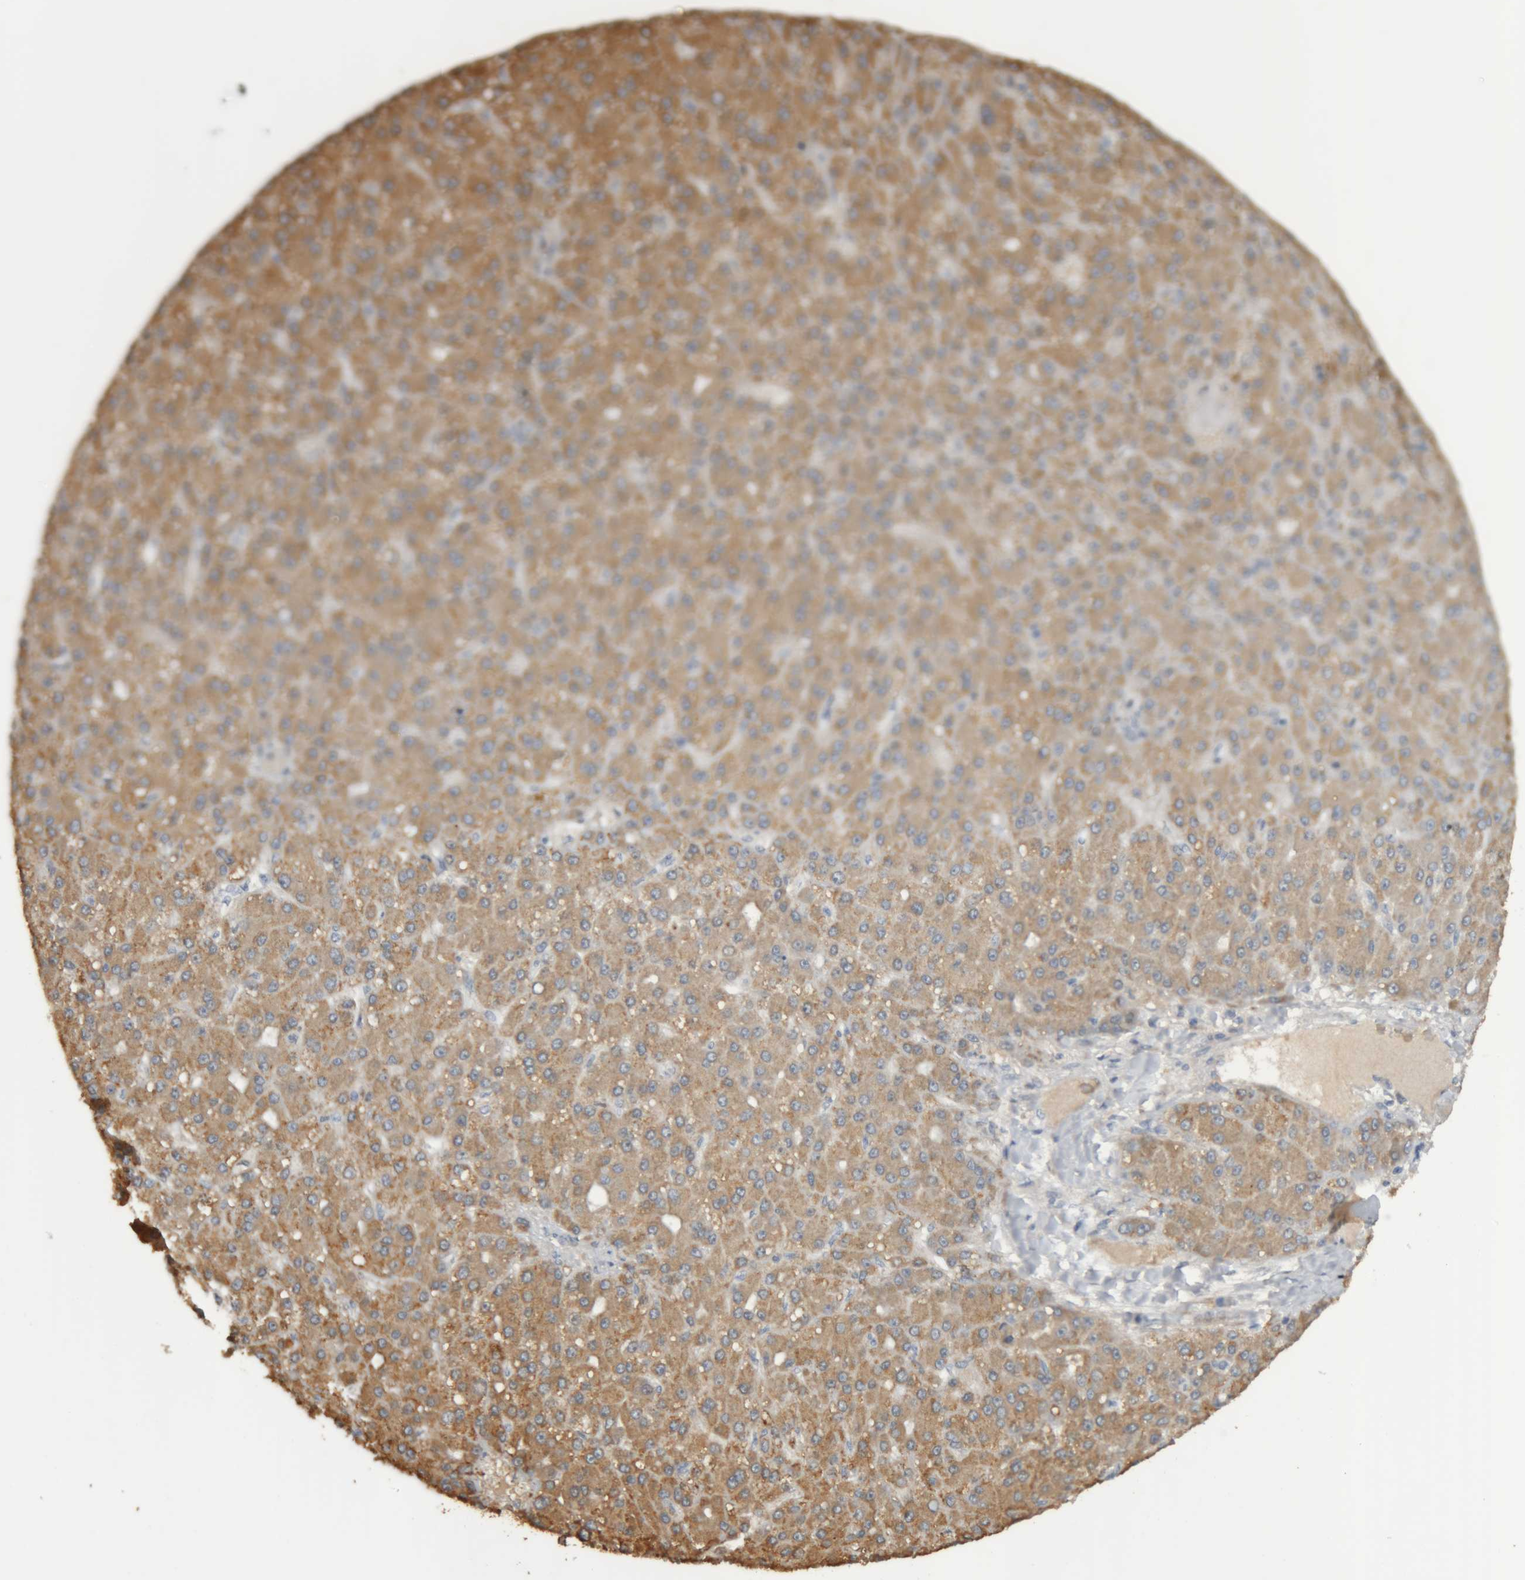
{"staining": {"intensity": "moderate", "quantity": ">75%", "location": "cytoplasmic/membranous"}, "tissue": "liver cancer", "cell_type": "Tumor cells", "image_type": "cancer", "snomed": [{"axis": "morphology", "description": "Carcinoma, Hepatocellular, NOS"}, {"axis": "topography", "description": "Liver"}], "caption": "IHC micrograph of human liver cancer stained for a protein (brown), which exhibits medium levels of moderate cytoplasmic/membranous expression in about >75% of tumor cells.", "gene": "TMED7", "patient": {"sex": "male", "age": 67}}